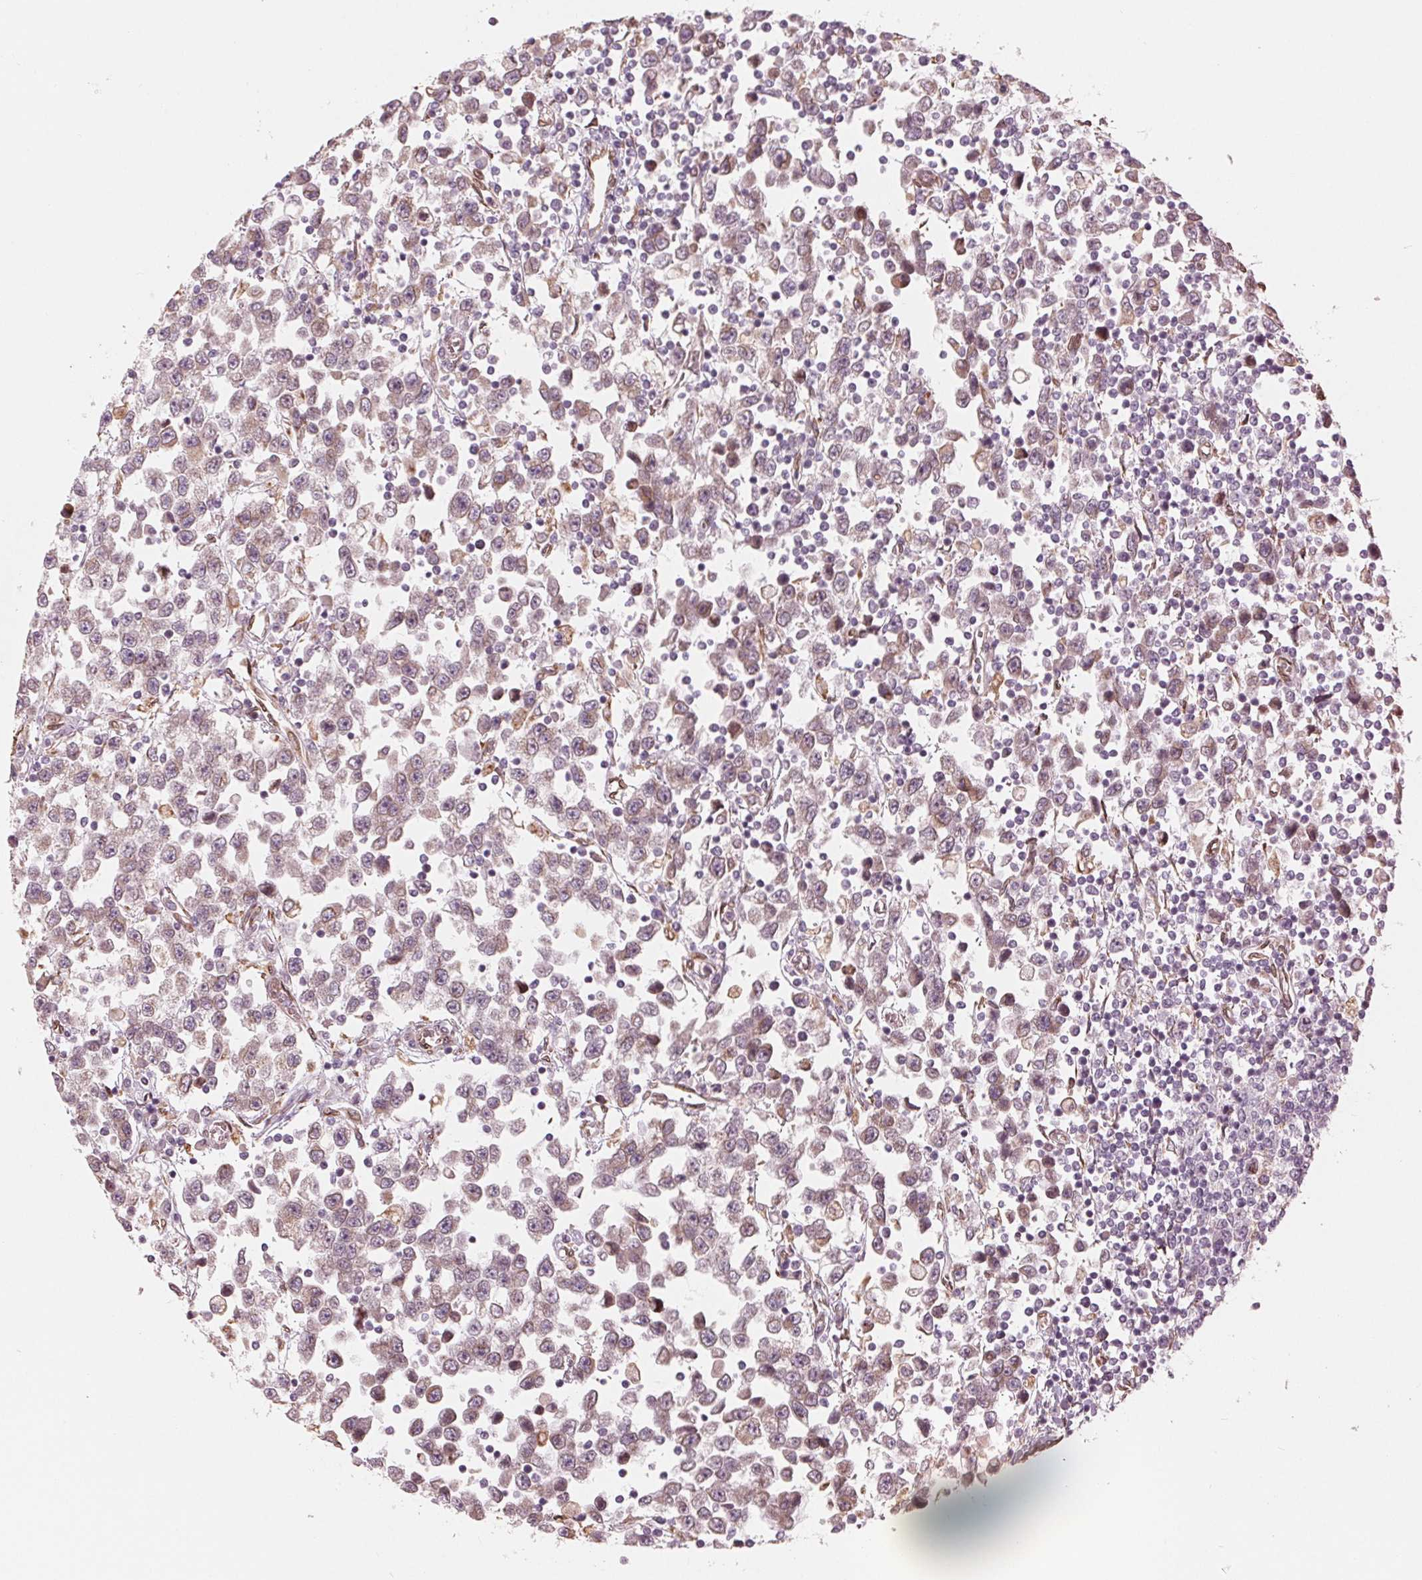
{"staining": {"intensity": "weak", "quantity": "25%-75%", "location": "cytoplasmic/membranous"}, "tissue": "testis cancer", "cell_type": "Tumor cells", "image_type": "cancer", "snomed": [{"axis": "morphology", "description": "Seminoma, NOS"}, {"axis": "topography", "description": "Testis"}], "caption": "This is an image of IHC staining of testis cancer (seminoma), which shows weak staining in the cytoplasmic/membranous of tumor cells.", "gene": "IKBIP", "patient": {"sex": "male", "age": 34}}